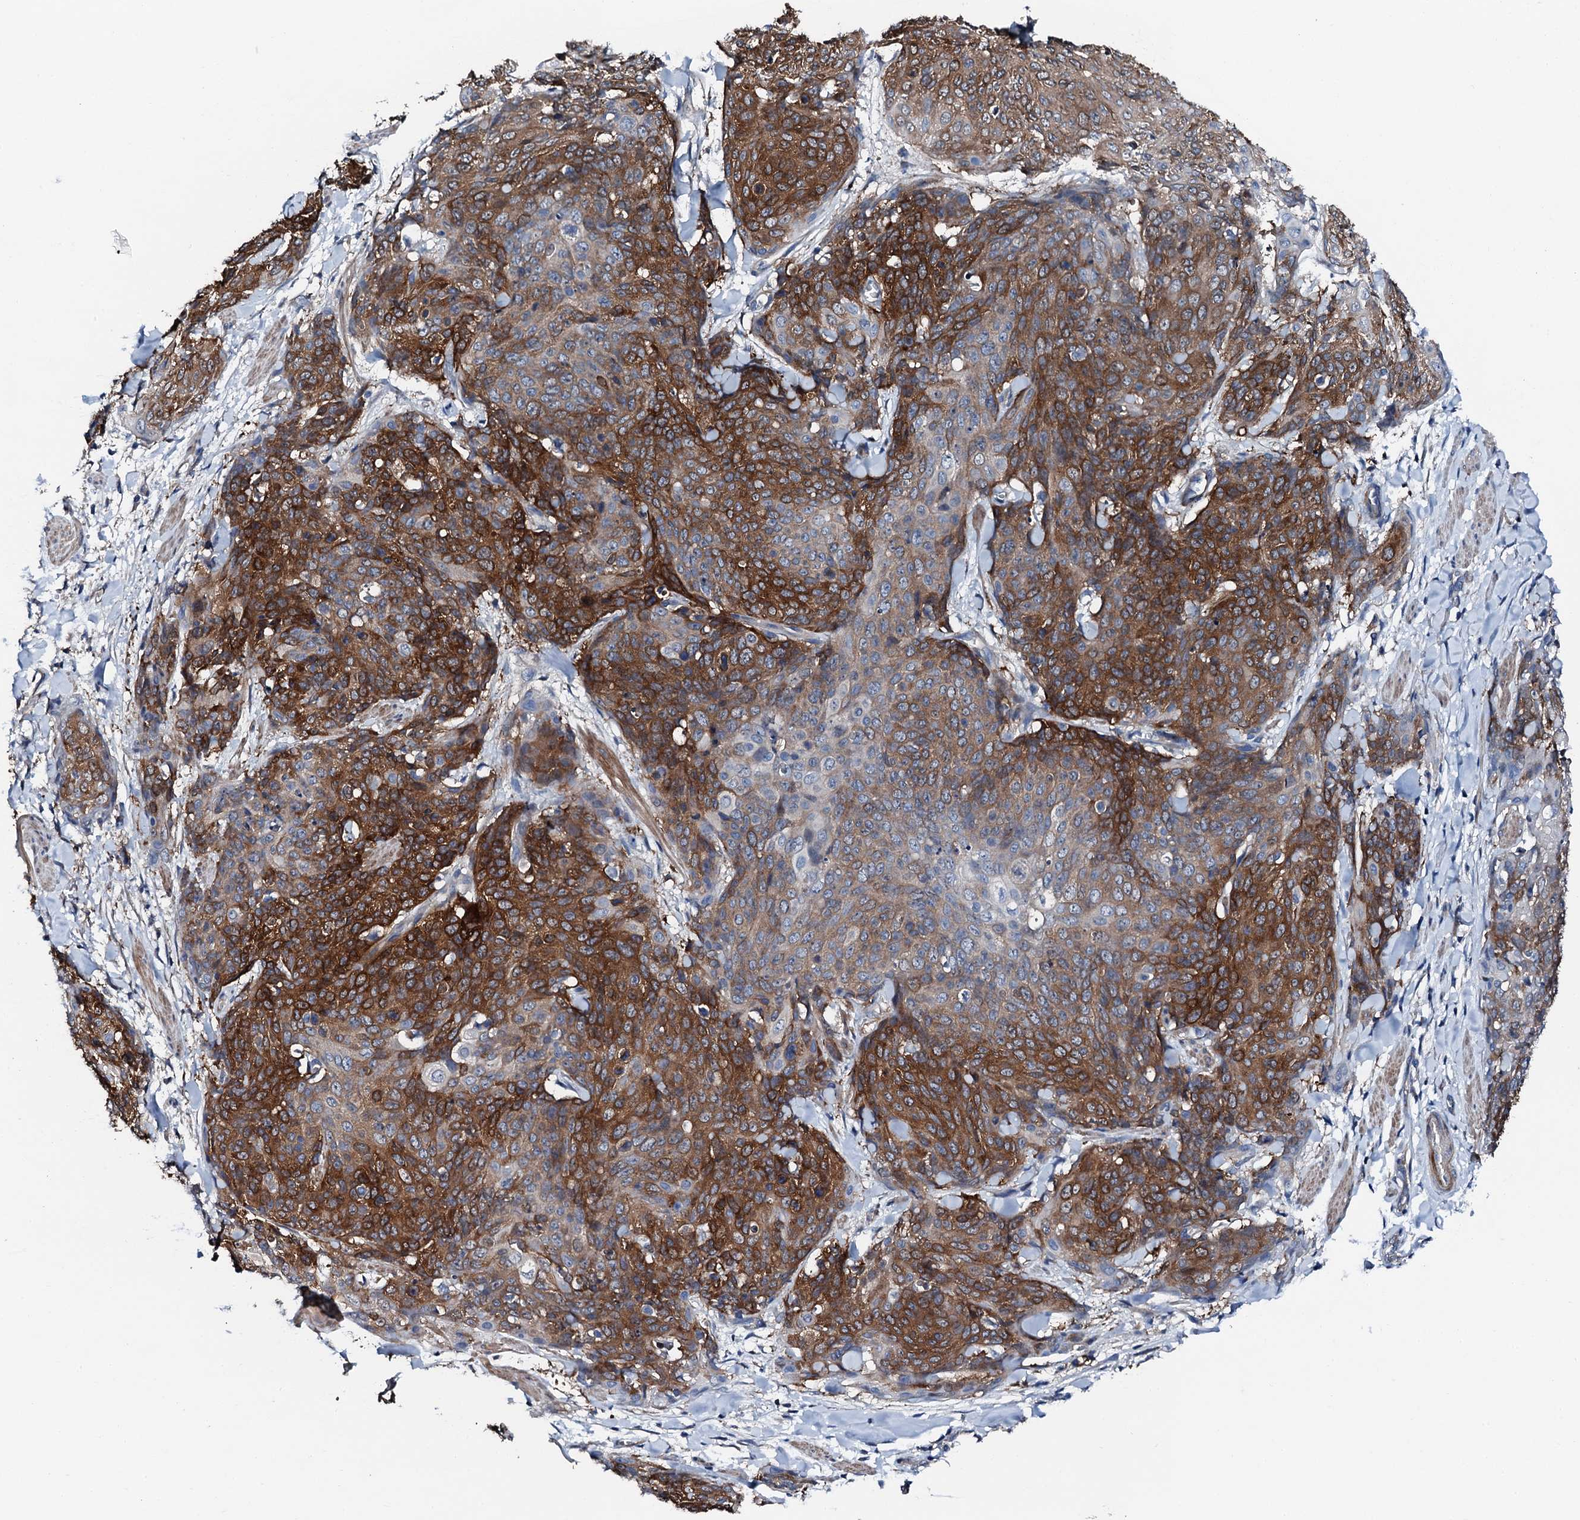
{"staining": {"intensity": "strong", "quantity": ">75%", "location": "cytoplasmic/membranous"}, "tissue": "skin cancer", "cell_type": "Tumor cells", "image_type": "cancer", "snomed": [{"axis": "morphology", "description": "Squamous cell carcinoma, NOS"}, {"axis": "topography", "description": "Skin"}, {"axis": "topography", "description": "Vulva"}], "caption": "This micrograph demonstrates immunohistochemistry staining of human squamous cell carcinoma (skin), with high strong cytoplasmic/membranous positivity in approximately >75% of tumor cells.", "gene": "GFOD2", "patient": {"sex": "female", "age": 85}}